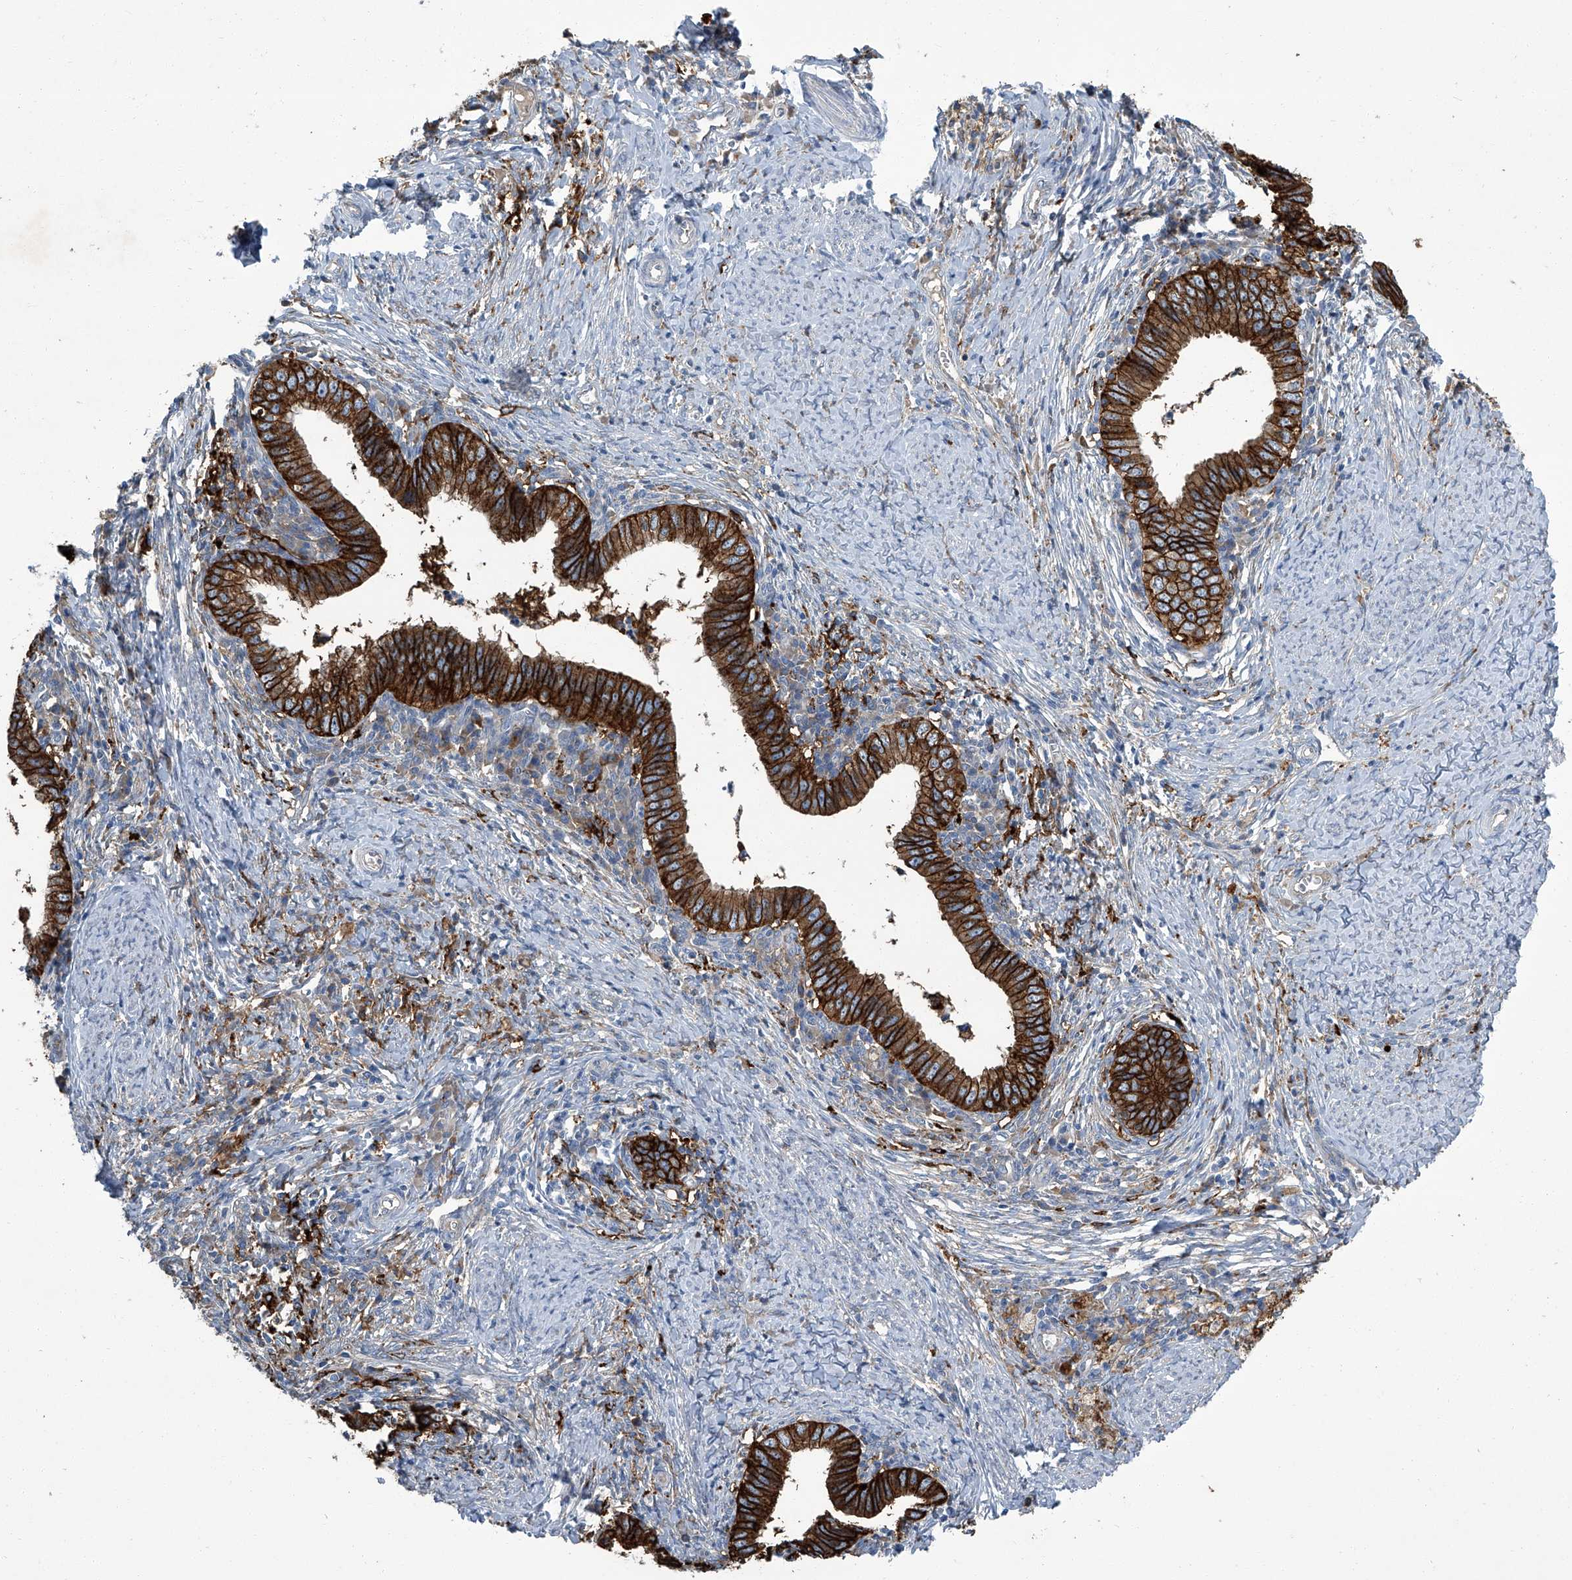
{"staining": {"intensity": "strong", "quantity": ">75%", "location": "cytoplasmic/membranous"}, "tissue": "cervical cancer", "cell_type": "Tumor cells", "image_type": "cancer", "snomed": [{"axis": "morphology", "description": "Adenocarcinoma, NOS"}, {"axis": "topography", "description": "Cervix"}], "caption": "Protein positivity by immunohistochemistry (IHC) demonstrates strong cytoplasmic/membranous expression in approximately >75% of tumor cells in cervical adenocarcinoma.", "gene": "FAM167A", "patient": {"sex": "female", "age": 36}}